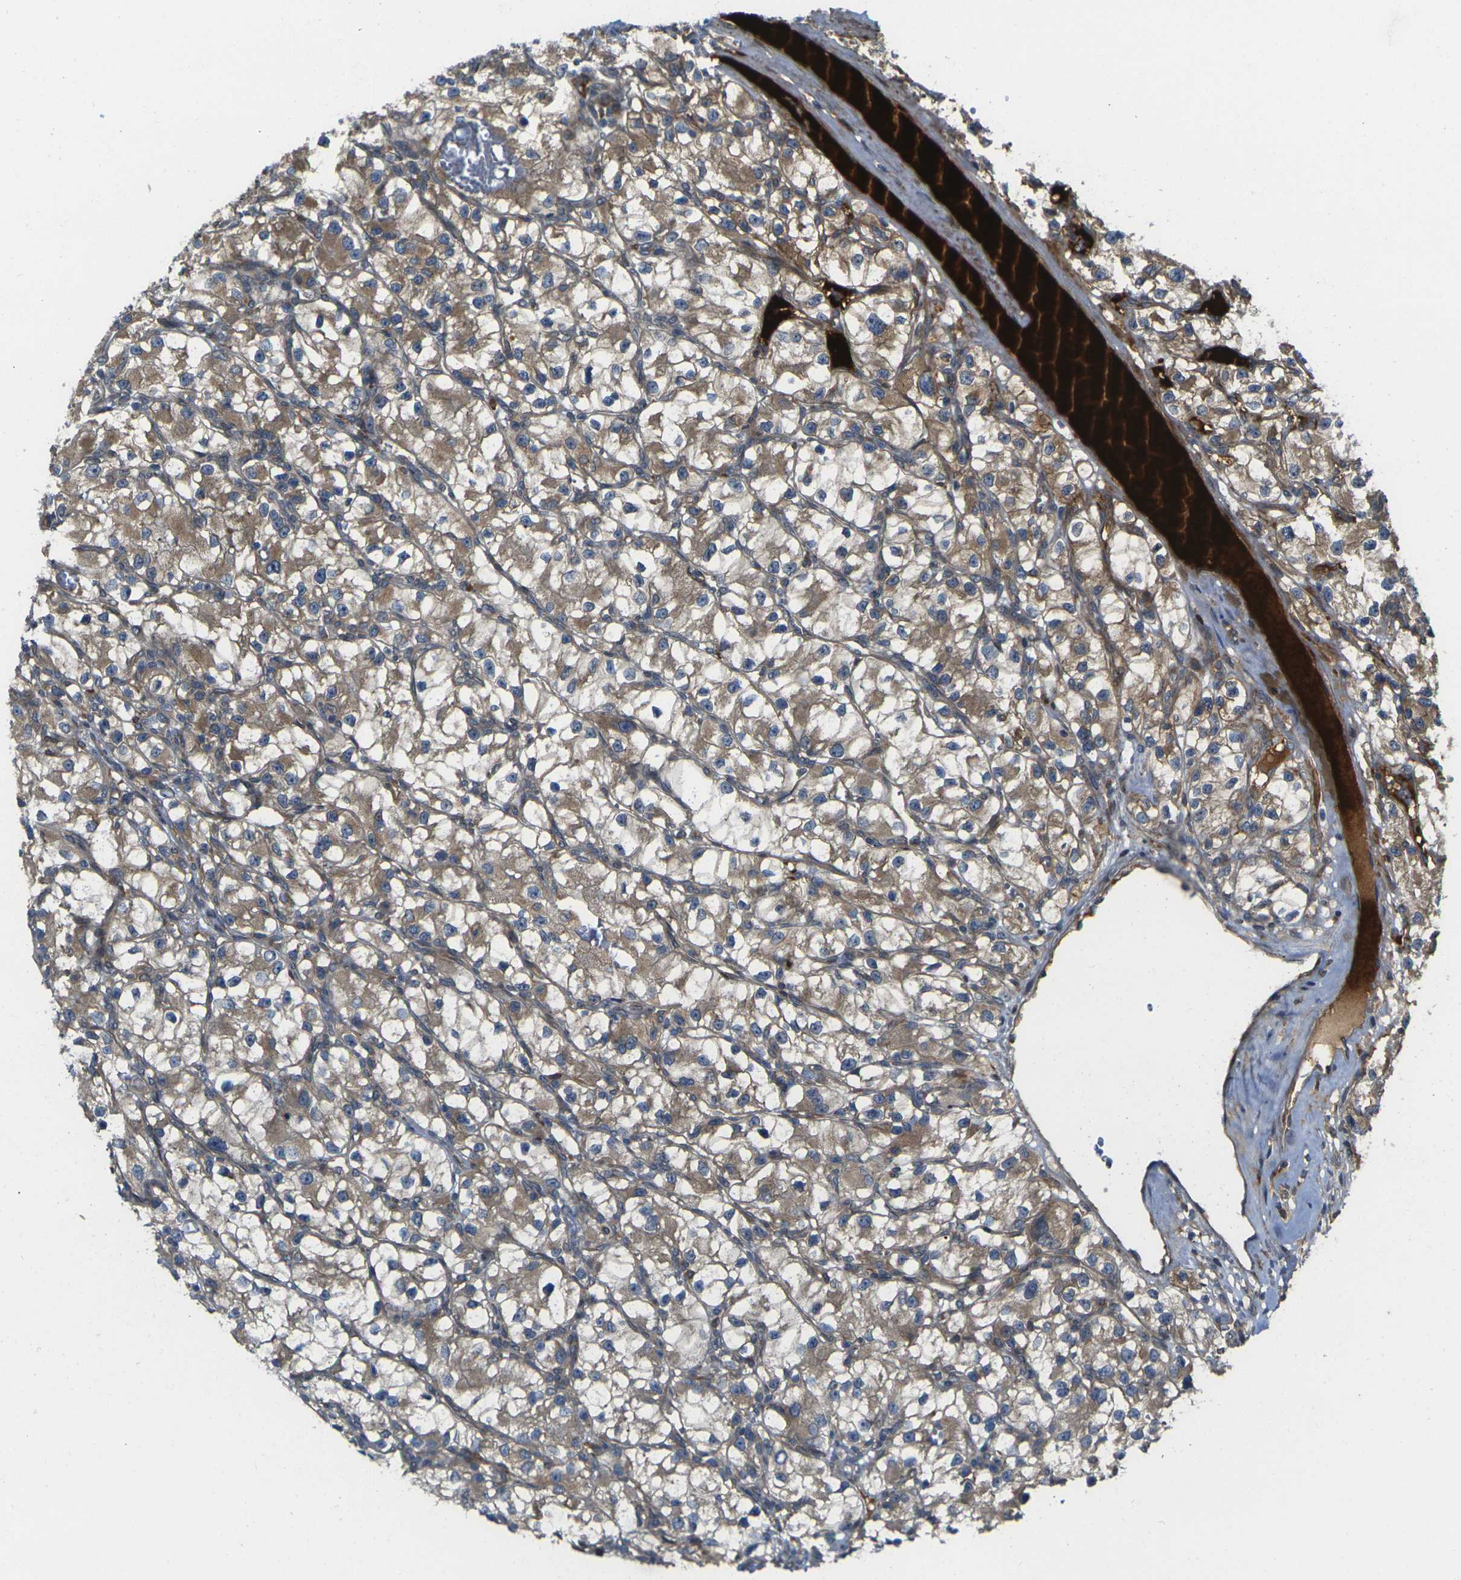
{"staining": {"intensity": "moderate", "quantity": ">75%", "location": "cytoplasmic/membranous"}, "tissue": "renal cancer", "cell_type": "Tumor cells", "image_type": "cancer", "snomed": [{"axis": "morphology", "description": "Adenocarcinoma, NOS"}, {"axis": "topography", "description": "Kidney"}], "caption": "About >75% of tumor cells in human renal cancer (adenocarcinoma) exhibit moderate cytoplasmic/membranous protein positivity as visualized by brown immunohistochemical staining.", "gene": "FZD1", "patient": {"sex": "female", "age": 57}}